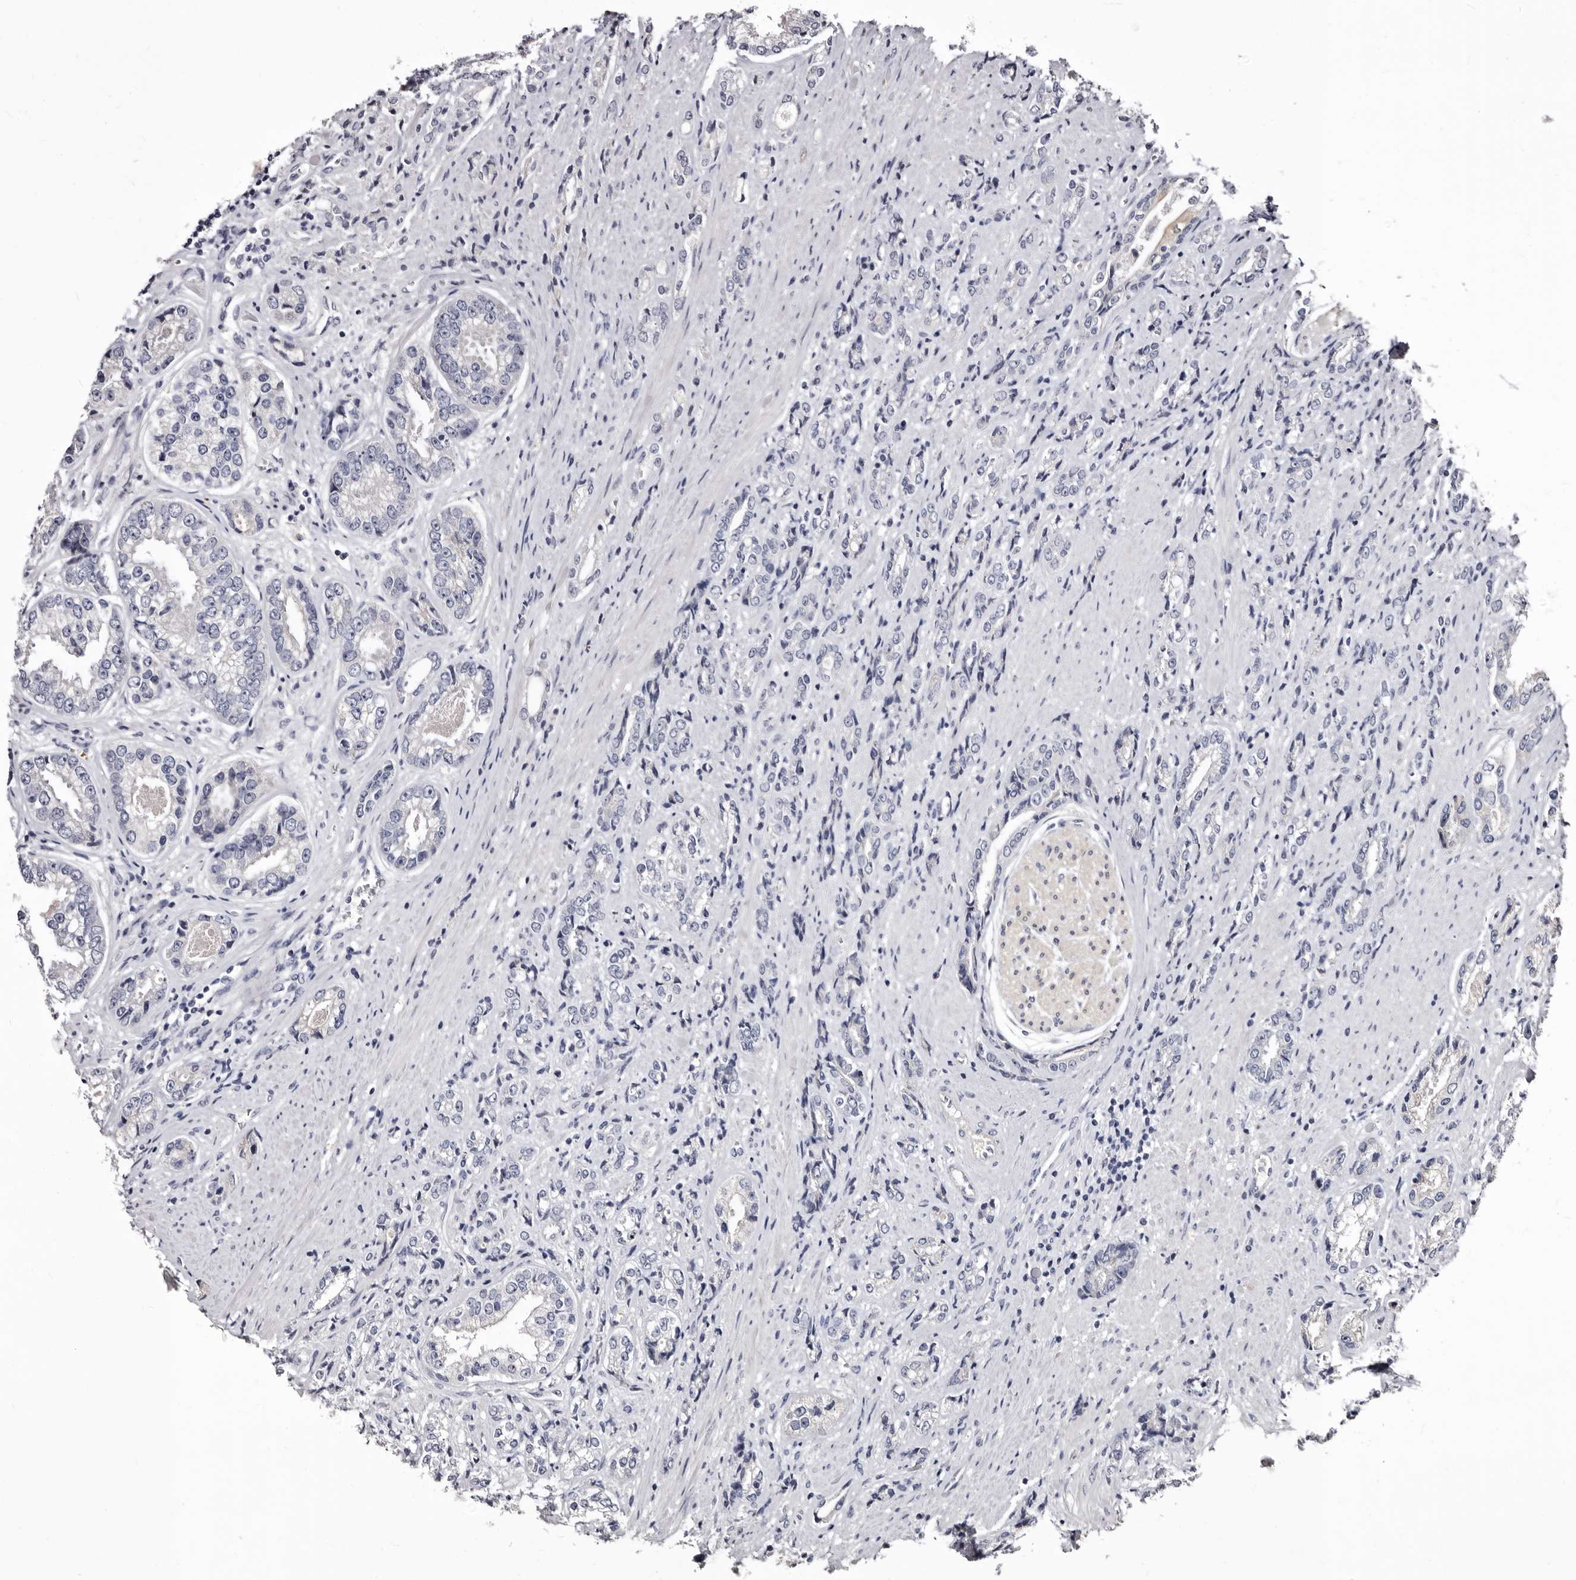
{"staining": {"intensity": "negative", "quantity": "none", "location": "none"}, "tissue": "prostate cancer", "cell_type": "Tumor cells", "image_type": "cancer", "snomed": [{"axis": "morphology", "description": "Adenocarcinoma, High grade"}, {"axis": "topography", "description": "Prostate"}], "caption": "This is a micrograph of immunohistochemistry (IHC) staining of prostate cancer (high-grade adenocarcinoma), which shows no expression in tumor cells.", "gene": "BPGM", "patient": {"sex": "male", "age": 61}}